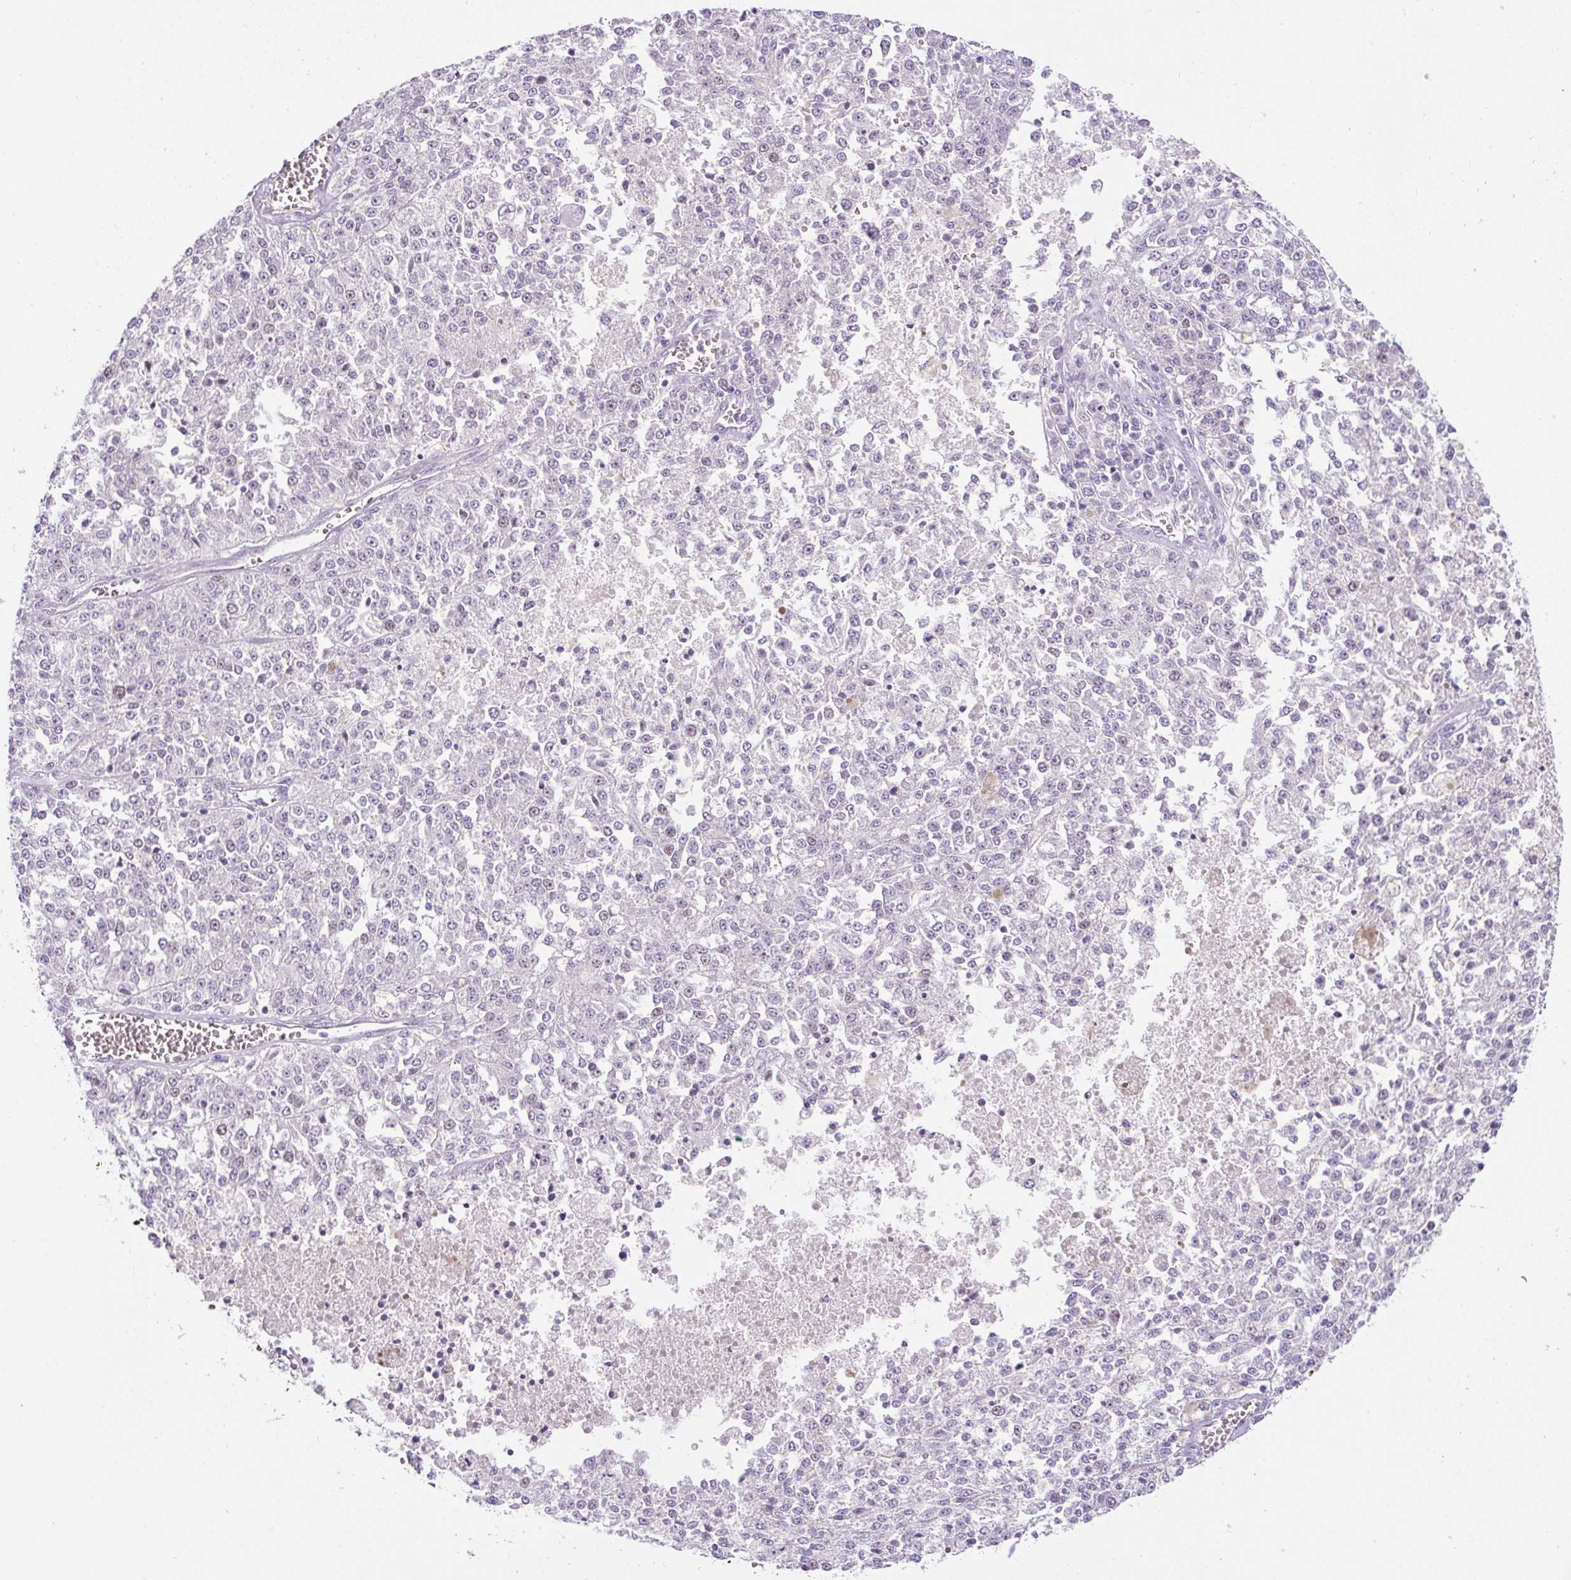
{"staining": {"intensity": "weak", "quantity": "<25%", "location": "nuclear"}, "tissue": "melanoma", "cell_type": "Tumor cells", "image_type": "cancer", "snomed": [{"axis": "morphology", "description": "Malignant melanoma, NOS"}, {"axis": "topography", "description": "Skin"}], "caption": "Protein analysis of melanoma exhibits no significant staining in tumor cells.", "gene": "ADAMTS19", "patient": {"sex": "female", "age": 64}}